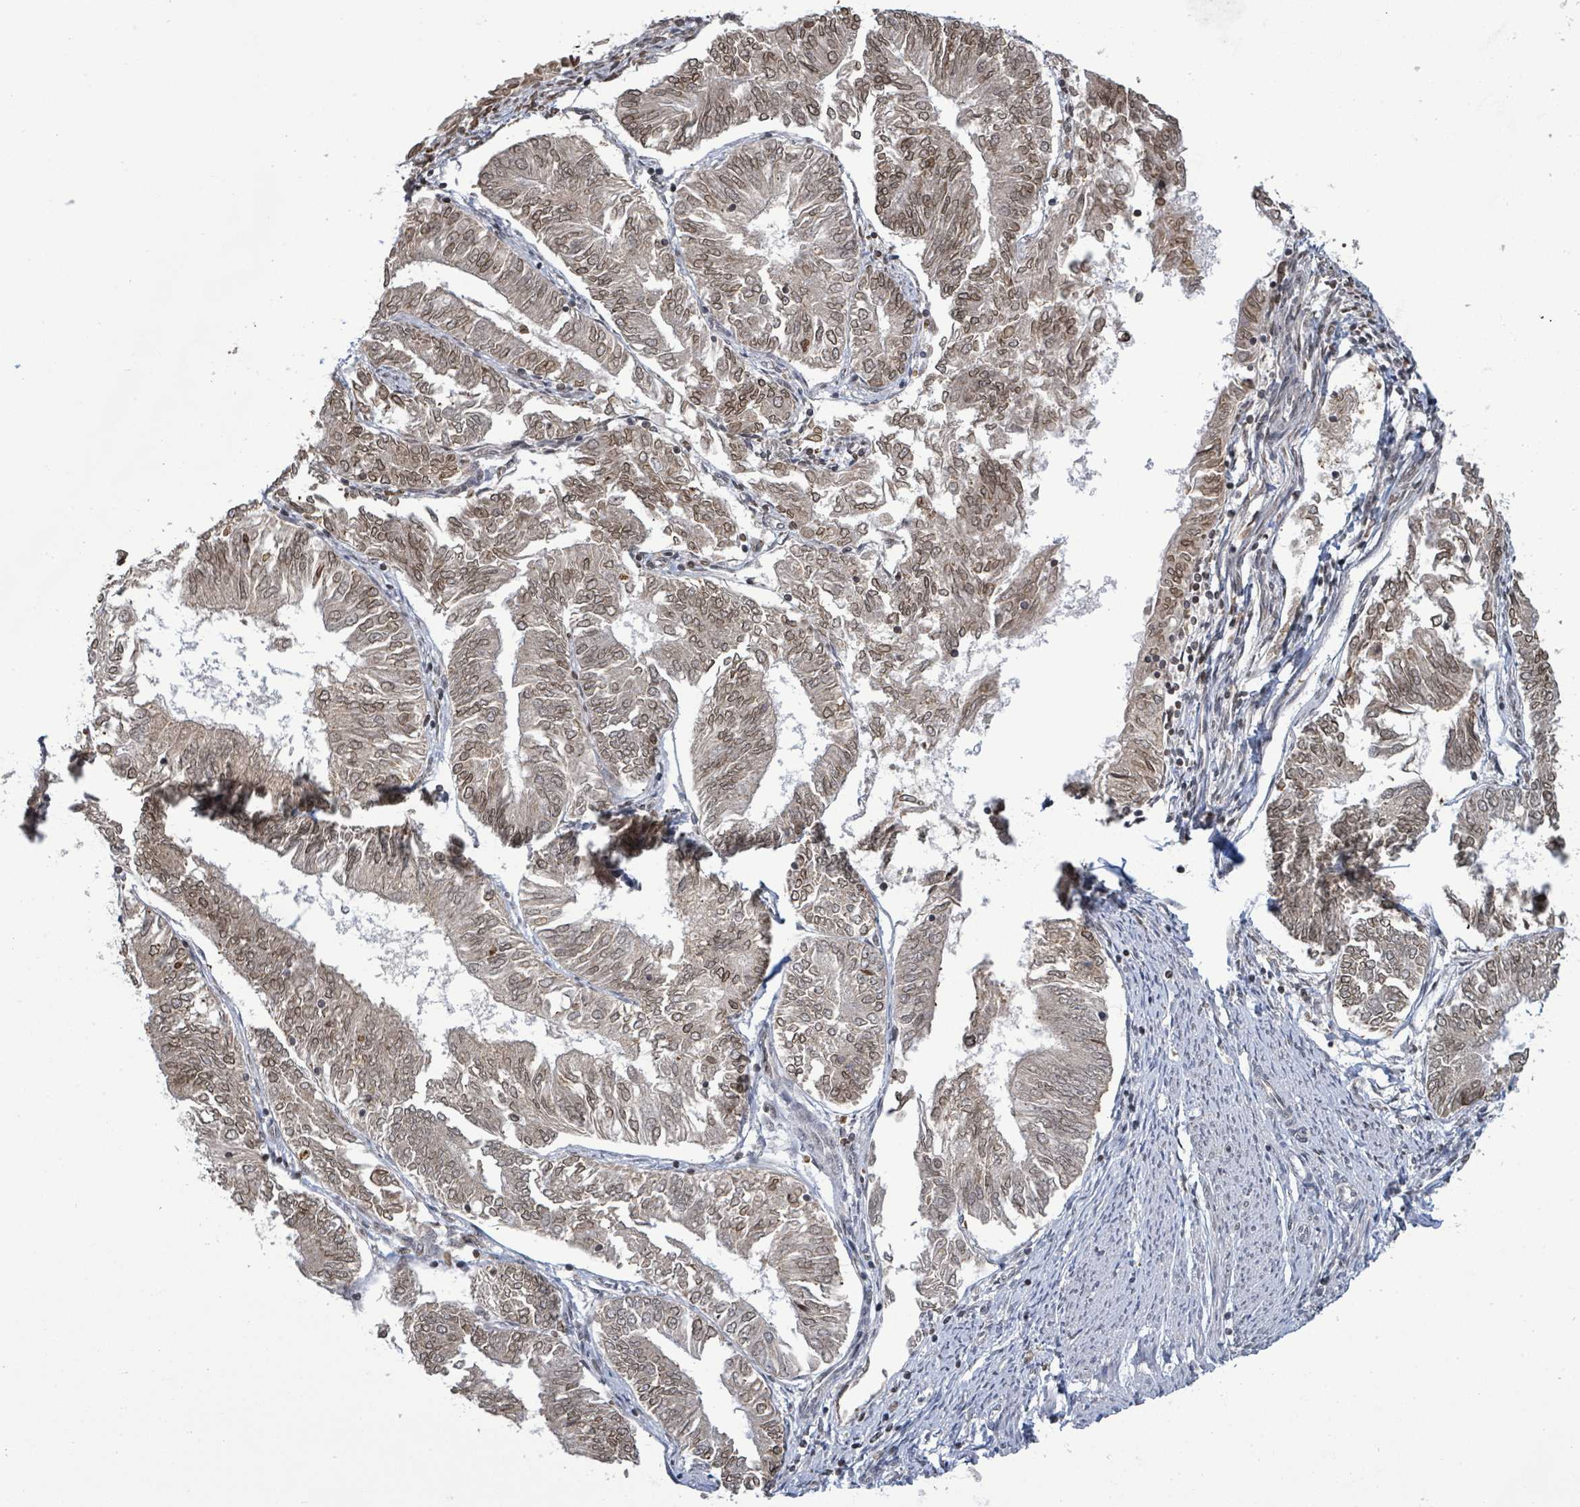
{"staining": {"intensity": "moderate", "quantity": ">75%", "location": "nuclear"}, "tissue": "endometrial cancer", "cell_type": "Tumor cells", "image_type": "cancer", "snomed": [{"axis": "morphology", "description": "Adenocarcinoma, NOS"}, {"axis": "topography", "description": "Endometrium"}], "caption": "IHC (DAB (3,3'-diaminobenzidine)) staining of human adenocarcinoma (endometrial) reveals moderate nuclear protein expression in approximately >75% of tumor cells.", "gene": "SBF2", "patient": {"sex": "female", "age": 58}}